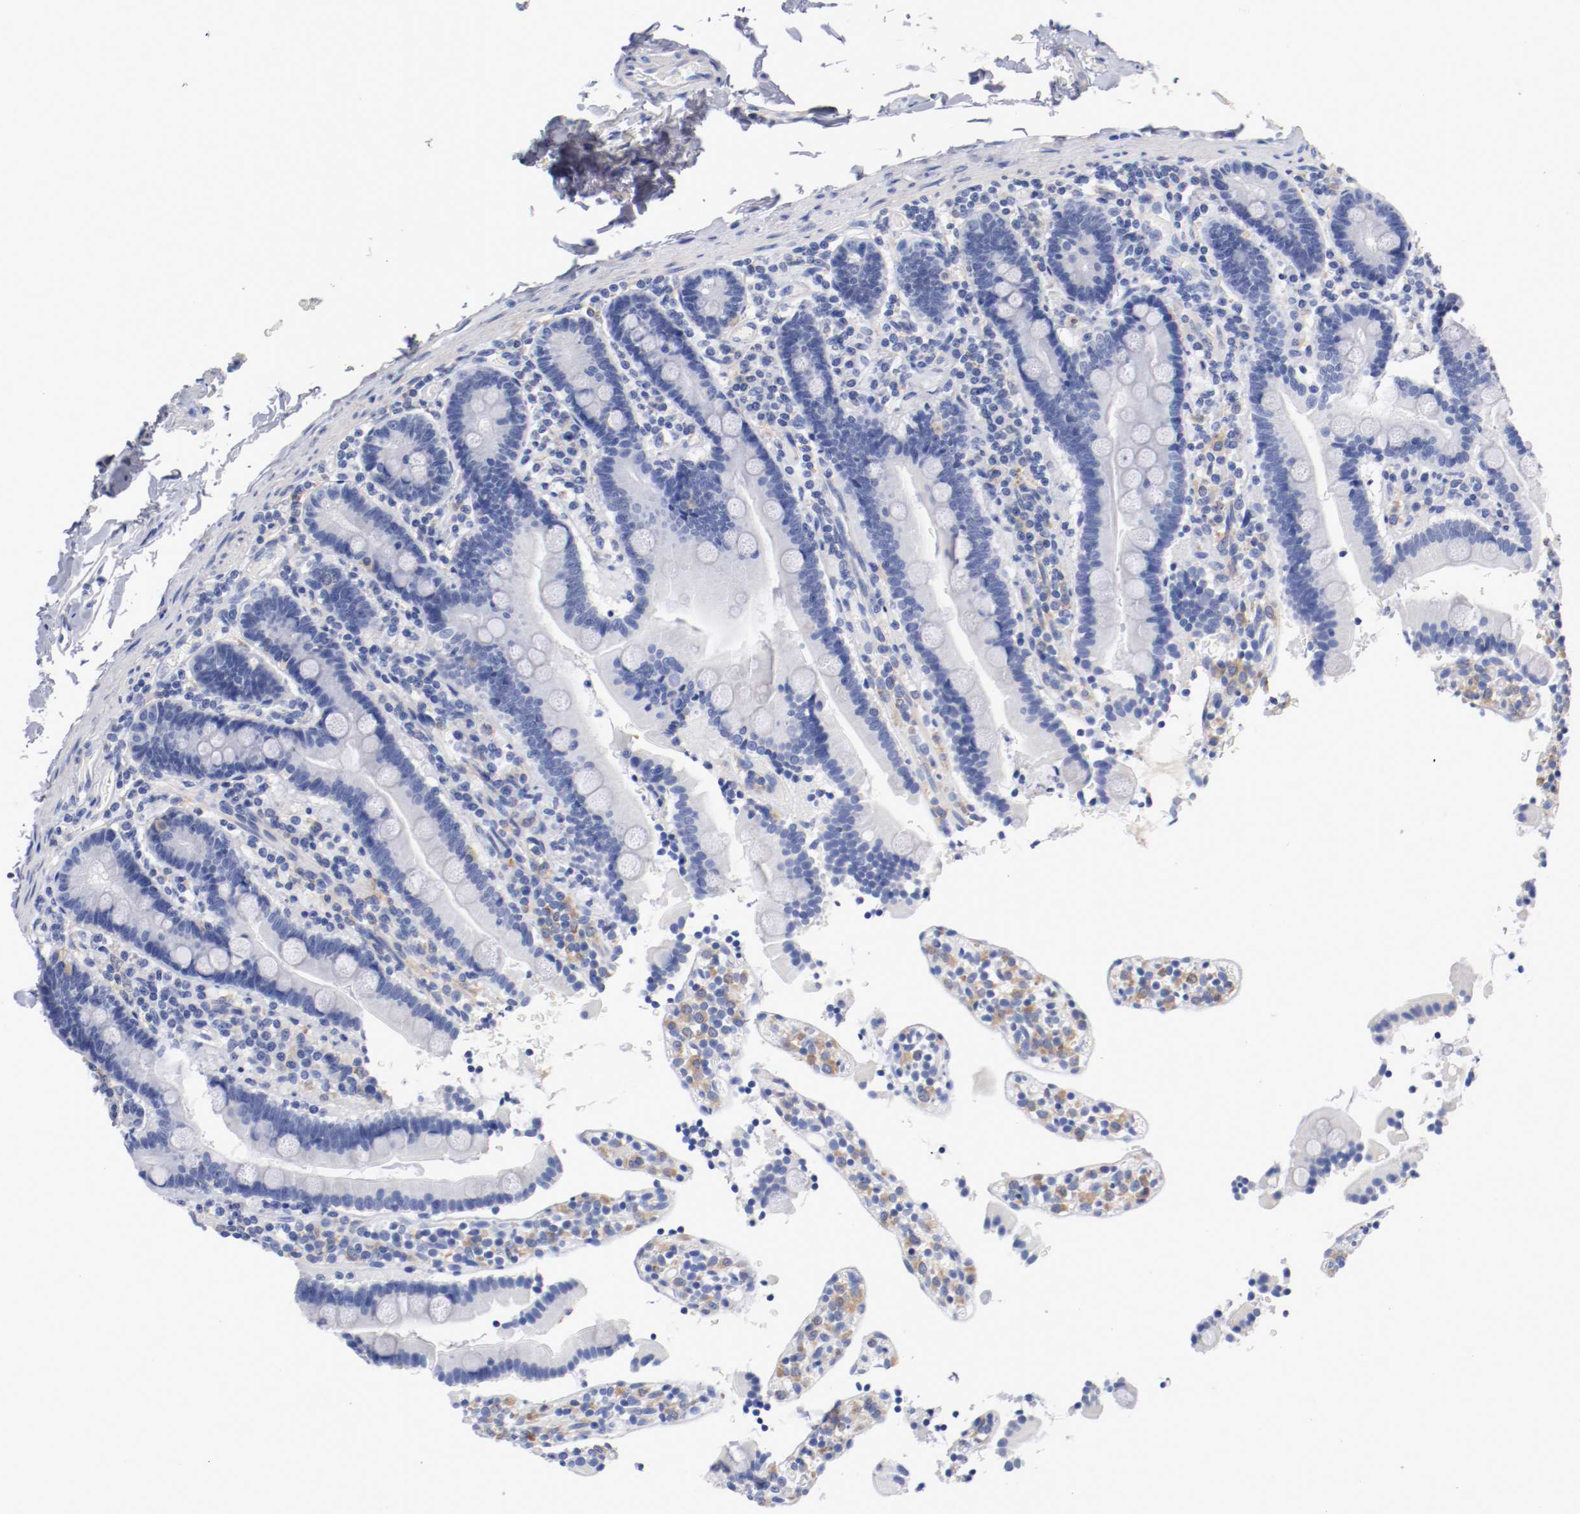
{"staining": {"intensity": "negative", "quantity": "none", "location": "none"}, "tissue": "duodenum", "cell_type": "Glandular cells", "image_type": "normal", "snomed": [{"axis": "morphology", "description": "Normal tissue, NOS"}, {"axis": "topography", "description": "Duodenum"}], "caption": "The histopathology image displays no significant positivity in glandular cells of duodenum.", "gene": "FGFBP1", "patient": {"sex": "female", "age": 53}}